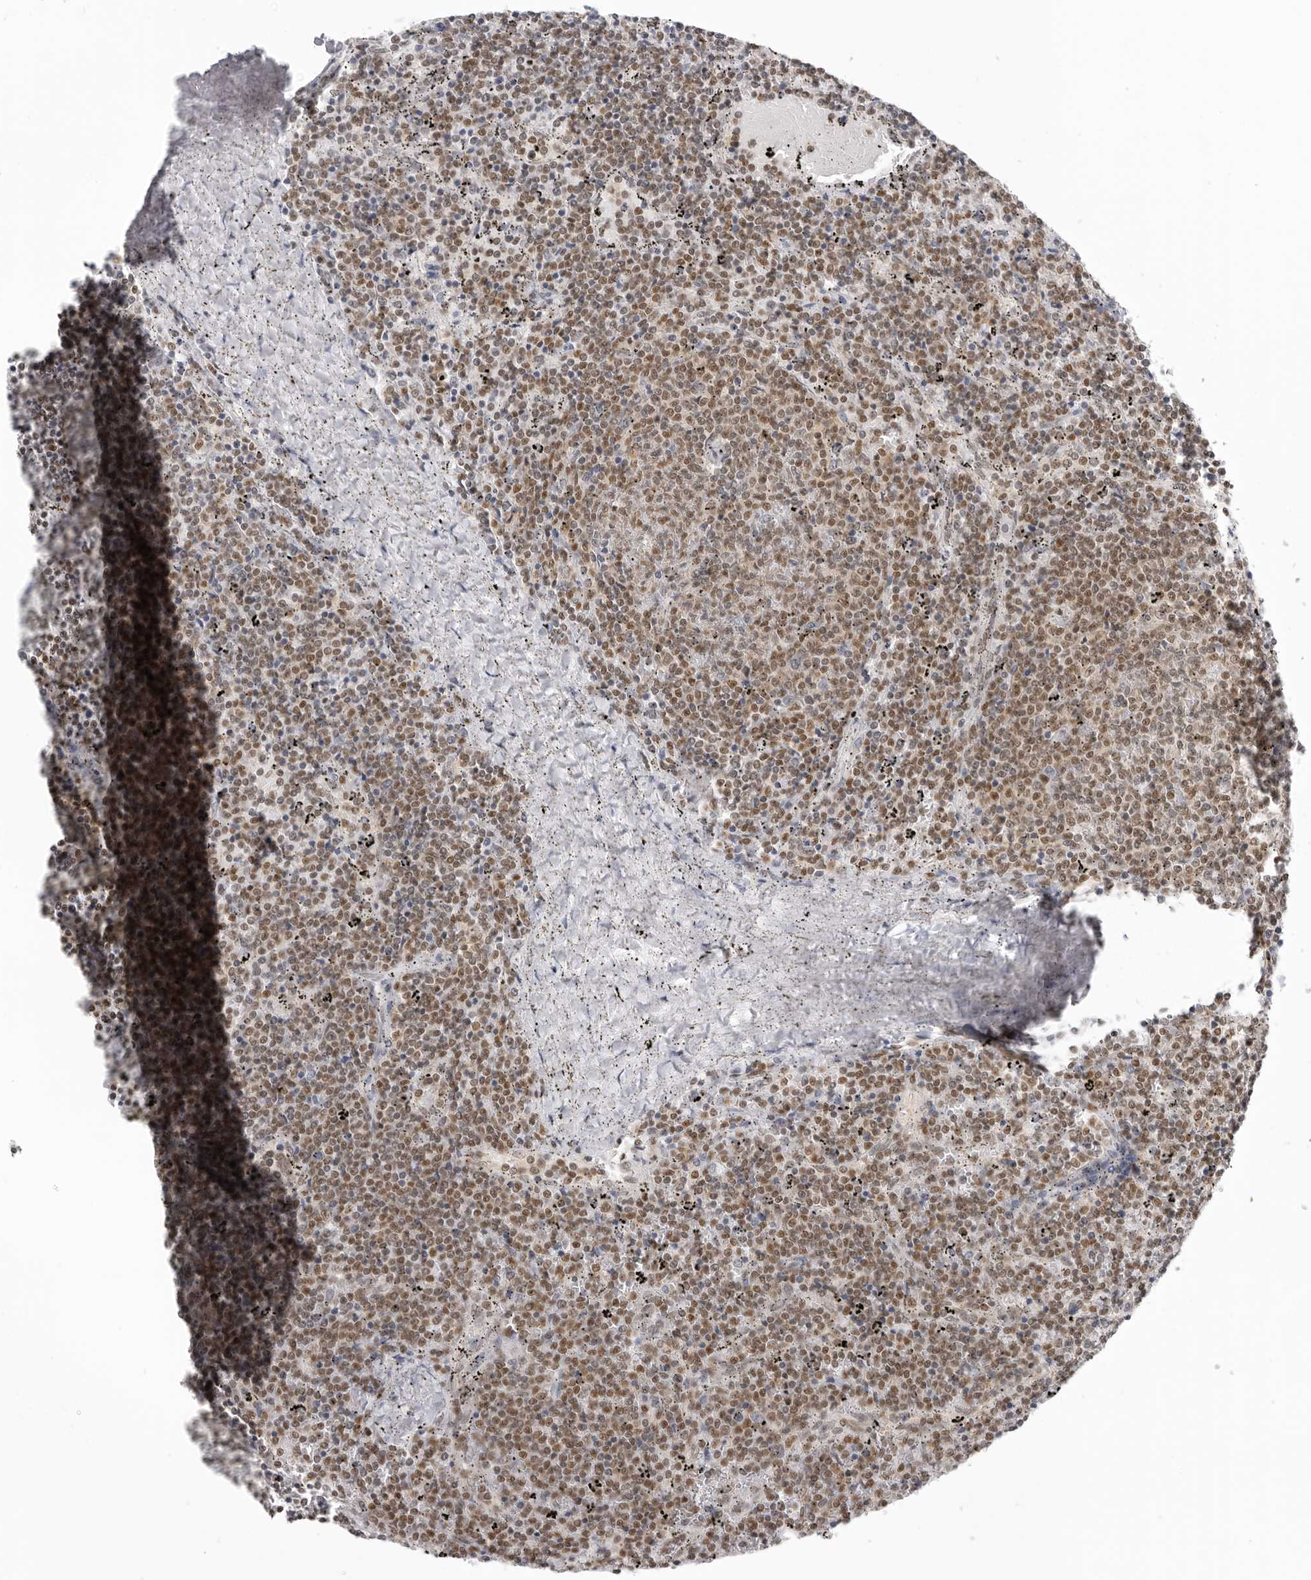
{"staining": {"intensity": "moderate", "quantity": ">75%", "location": "nuclear"}, "tissue": "lymphoma", "cell_type": "Tumor cells", "image_type": "cancer", "snomed": [{"axis": "morphology", "description": "Malignant lymphoma, non-Hodgkin's type, Low grade"}, {"axis": "topography", "description": "Spleen"}], "caption": "IHC of lymphoma demonstrates medium levels of moderate nuclear expression in approximately >75% of tumor cells.", "gene": "RPA2", "patient": {"sex": "female", "age": 50}}